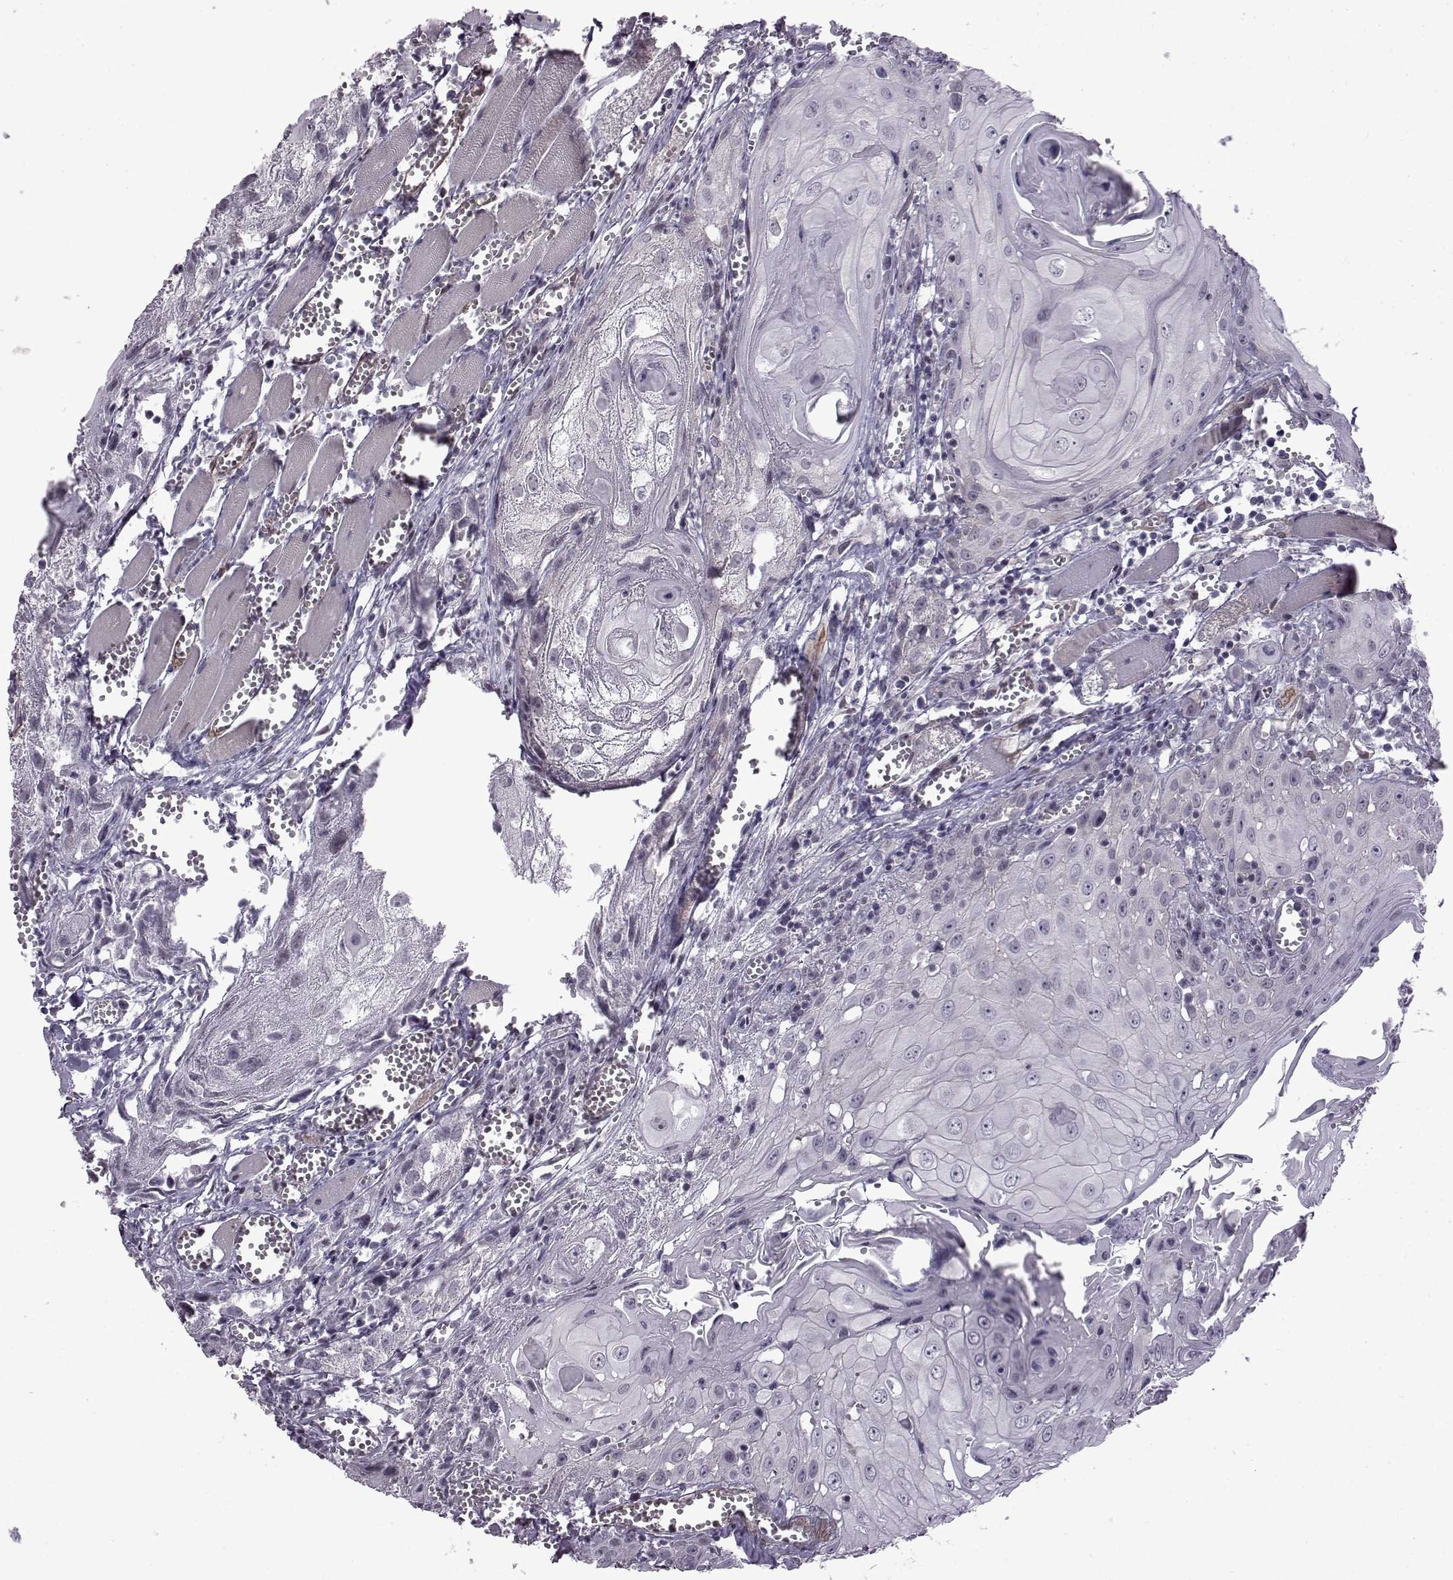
{"staining": {"intensity": "negative", "quantity": "none", "location": "none"}, "tissue": "head and neck cancer", "cell_type": "Tumor cells", "image_type": "cancer", "snomed": [{"axis": "morphology", "description": "Squamous cell carcinoma, NOS"}, {"axis": "topography", "description": "Head-Neck"}], "caption": "The histopathology image displays no significant positivity in tumor cells of head and neck cancer (squamous cell carcinoma). Brightfield microscopy of IHC stained with DAB (3,3'-diaminobenzidine) (brown) and hematoxylin (blue), captured at high magnification.", "gene": "SYNPO2", "patient": {"sex": "female", "age": 80}}